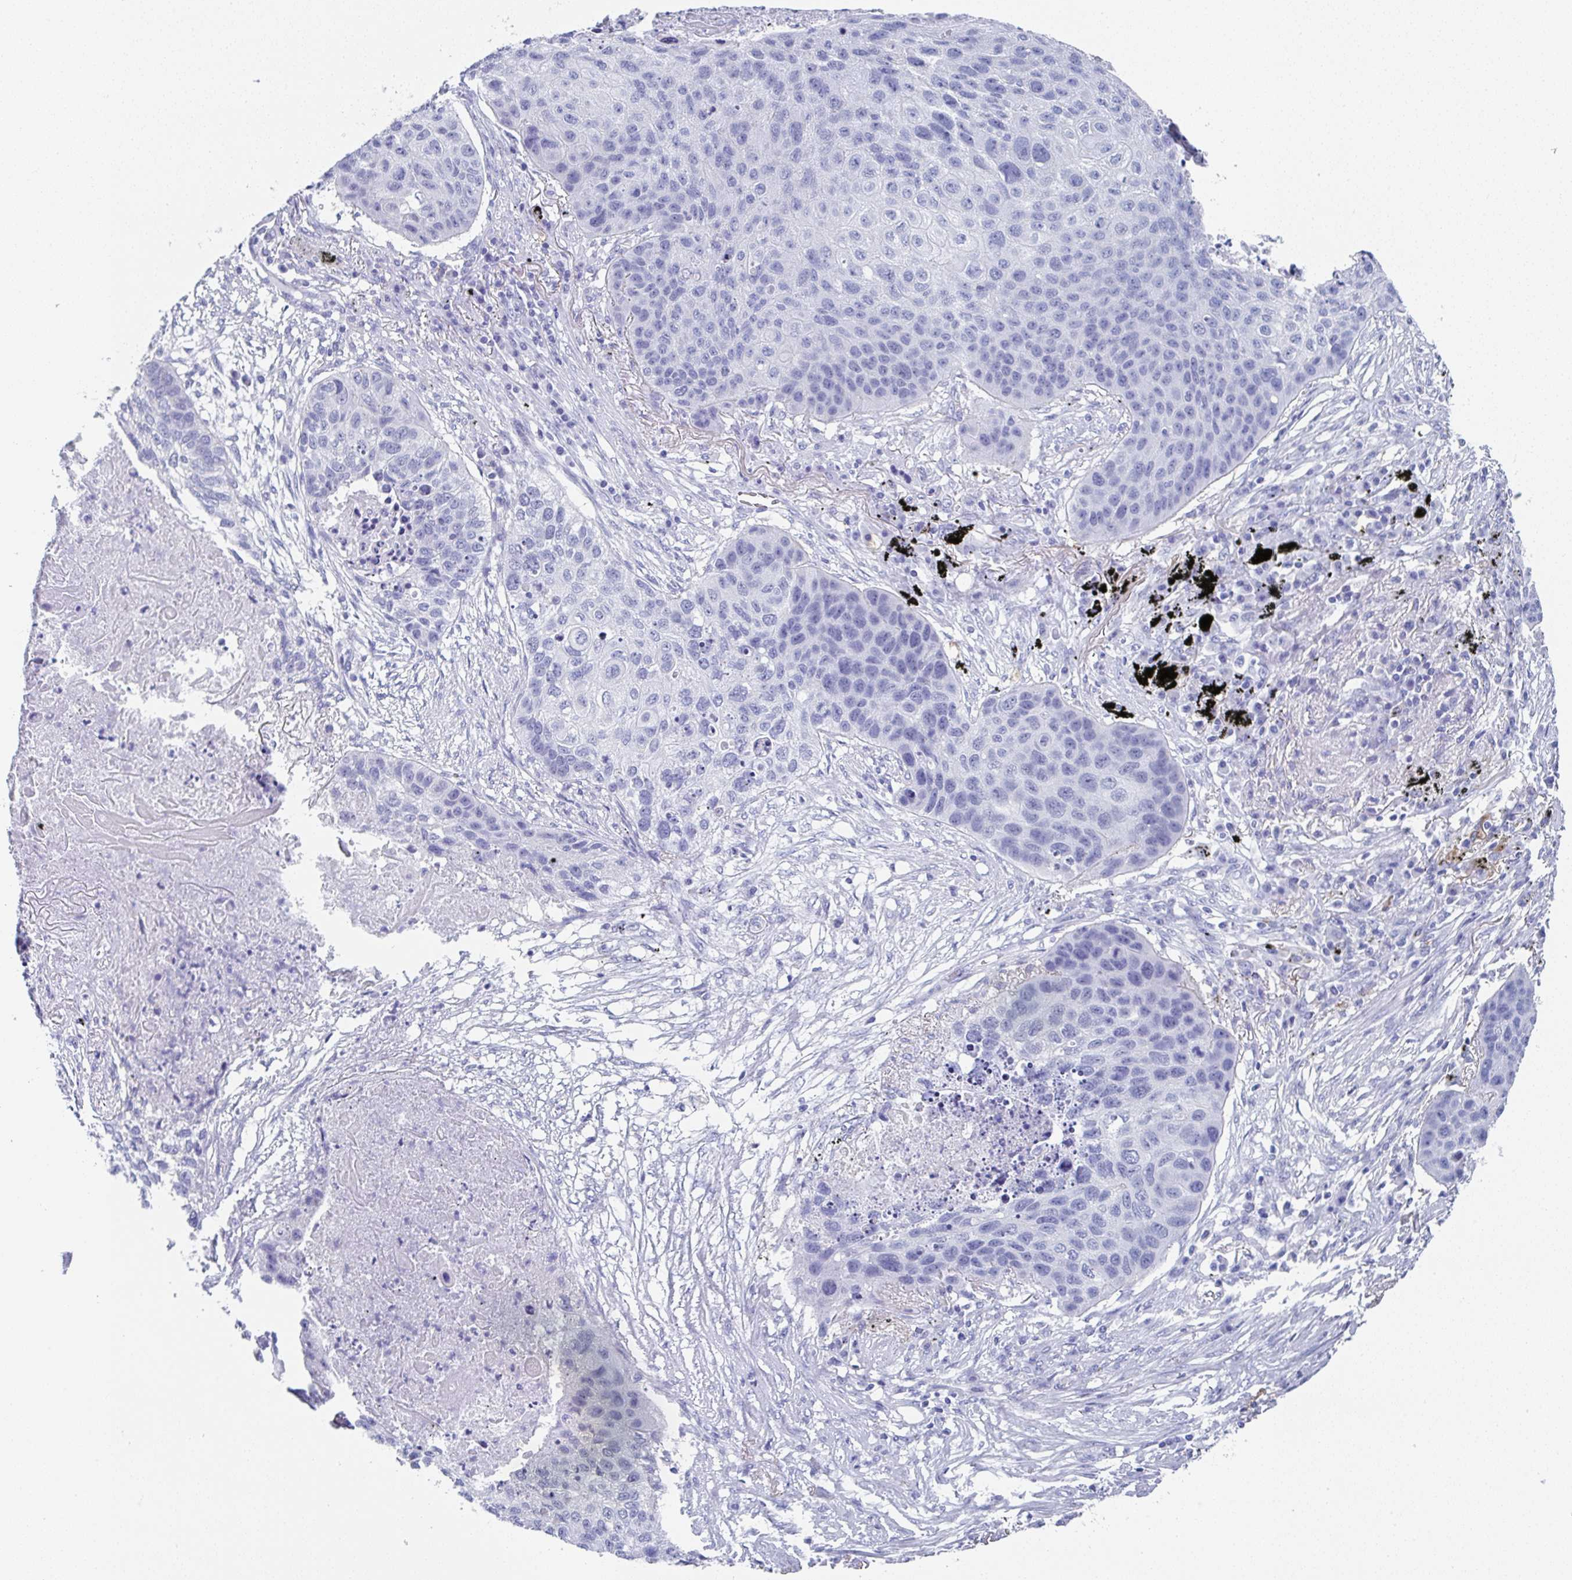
{"staining": {"intensity": "negative", "quantity": "none", "location": "none"}, "tissue": "lung cancer", "cell_type": "Tumor cells", "image_type": "cancer", "snomed": [{"axis": "morphology", "description": "Squamous cell carcinoma, NOS"}, {"axis": "topography", "description": "Lung"}], "caption": "Immunohistochemistry of lung squamous cell carcinoma exhibits no positivity in tumor cells.", "gene": "TNFRSF8", "patient": {"sex": "female", "age": 63}}